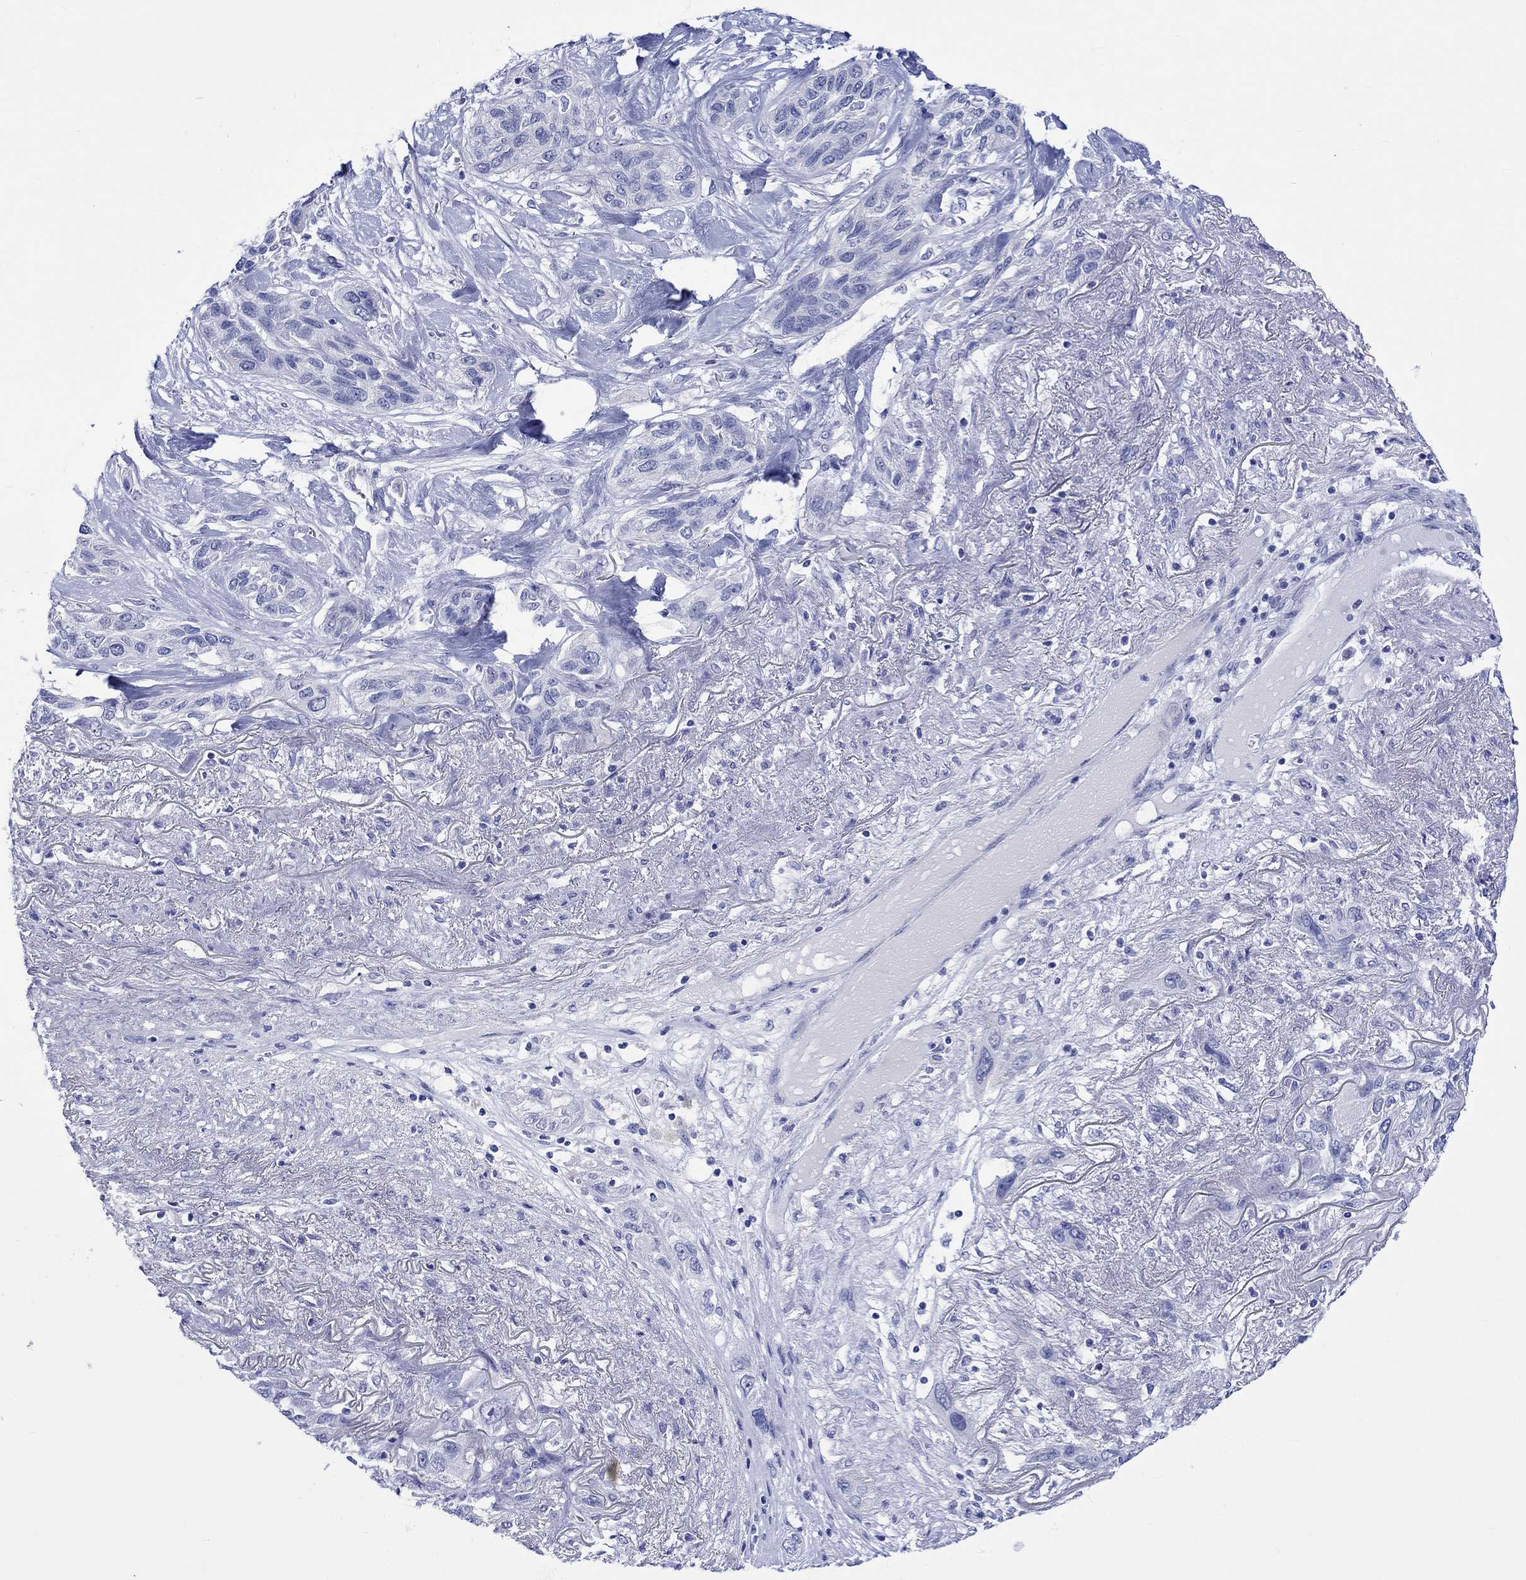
{"staining": {"intensity": "negative", "quantity": "none", "location": "none"}, "tissue": "lung cancer", "cell_type": "Tumor cells", "image_type": "cancer", "snomed": [{"axis": "morphology", "description": "Squamous cell carcinoma, NOS"}, {"axis": "topography", "description": "Lung"}], "caption": "Lung cancer (squamous cell carcinoma) stained for a protein using IHC shows no staining tumor cells.", "gene": "HARBI1", "patient": {"sex": "female", "age": 70}}